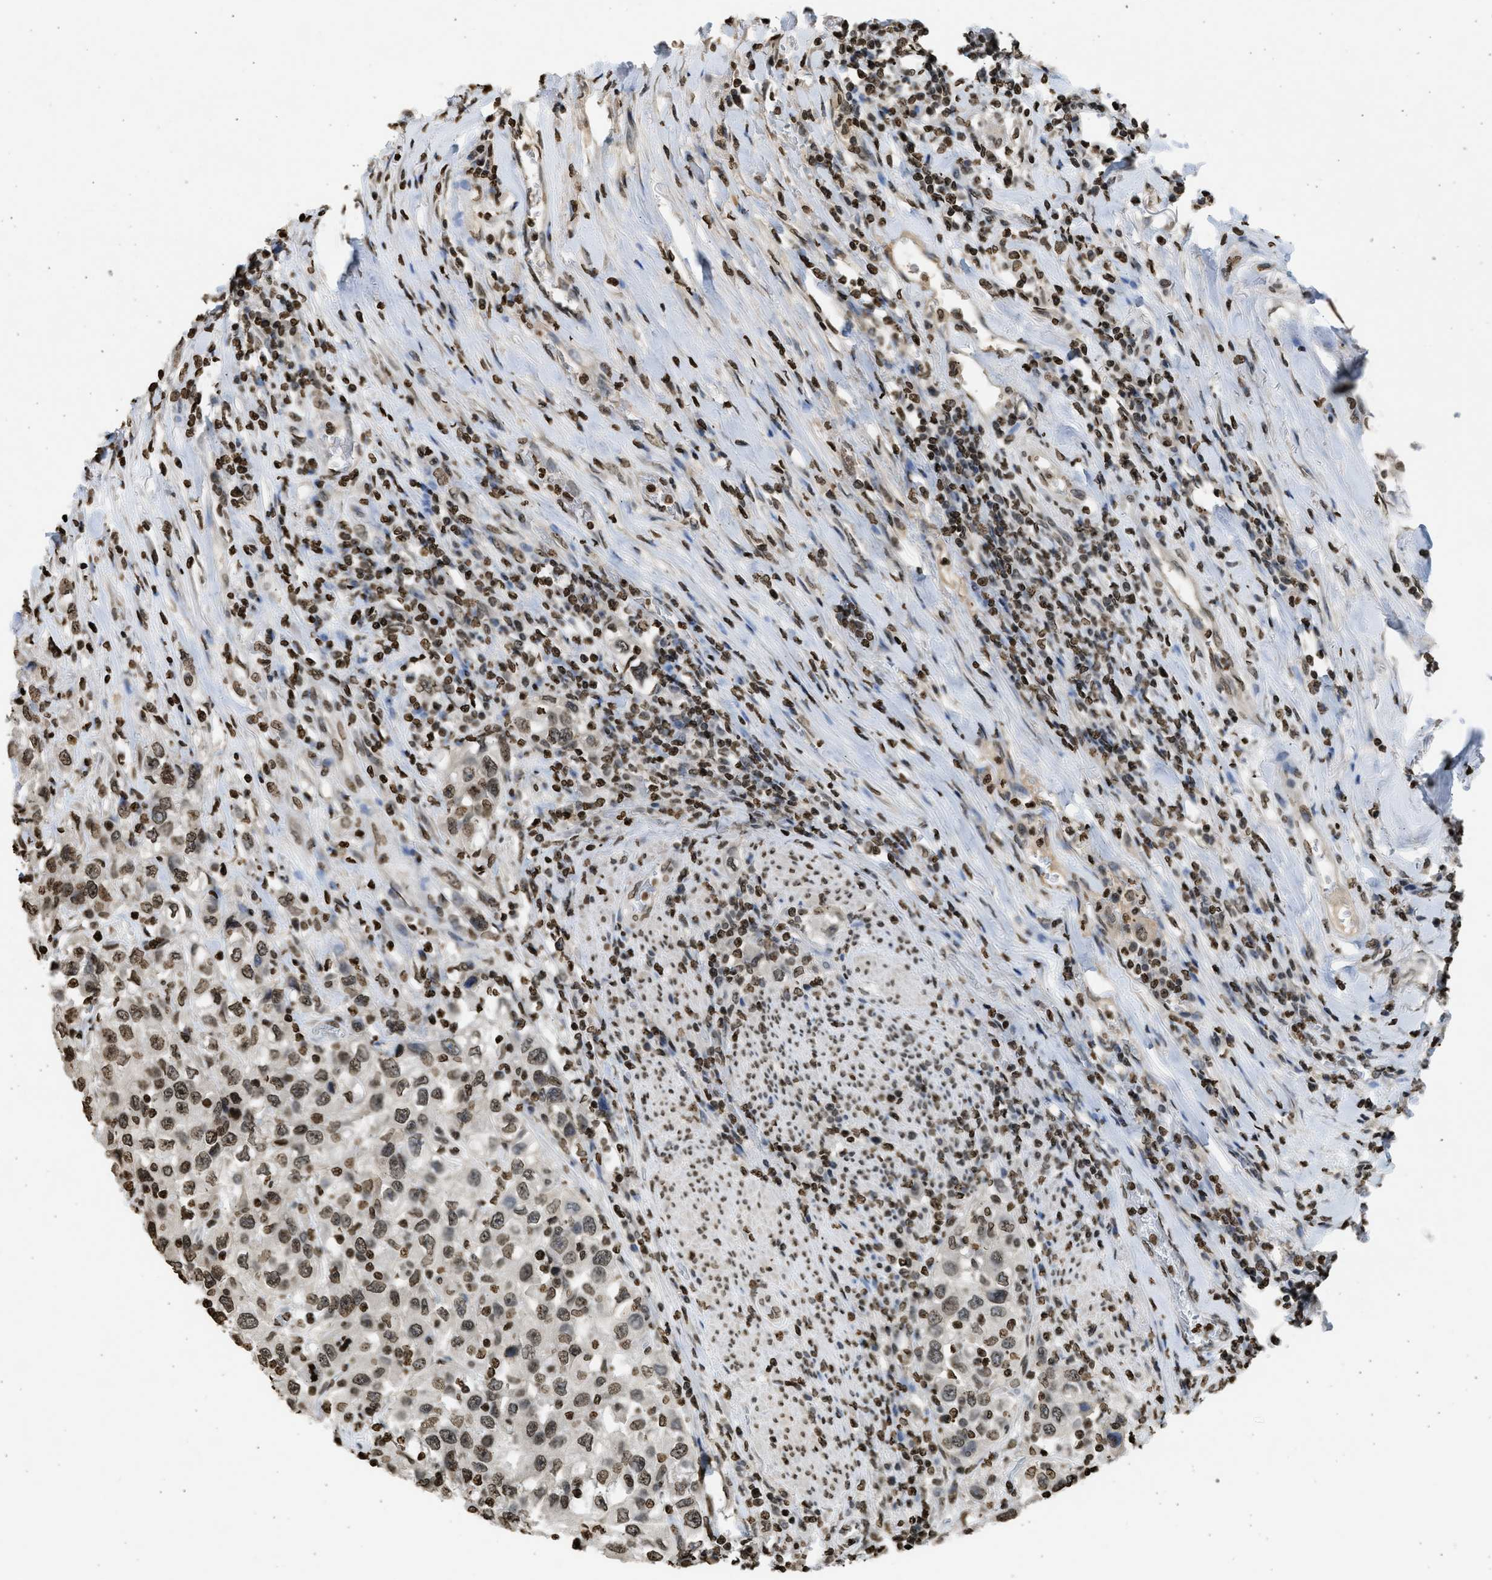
{"staining": {"intensity": "moderate", "quantity": ">75%", "location": "nuclear"}, "tissue": "urothelial cancer", "cell_type": "Tumor cells", "image_type": "cancer", "snomed": [{"axis": "morphology", "description": "Urothelial carcinoma, High grade"}, {"axis": "topography", "description": "Urinary bladder"}], "caption": "Human urothelial carcinoma (high-grade) stained with a protein marker reveals moderate staining in tumor cells.", "gene": "RRAGC", "patient": {"sex": "female", "age": 80}}